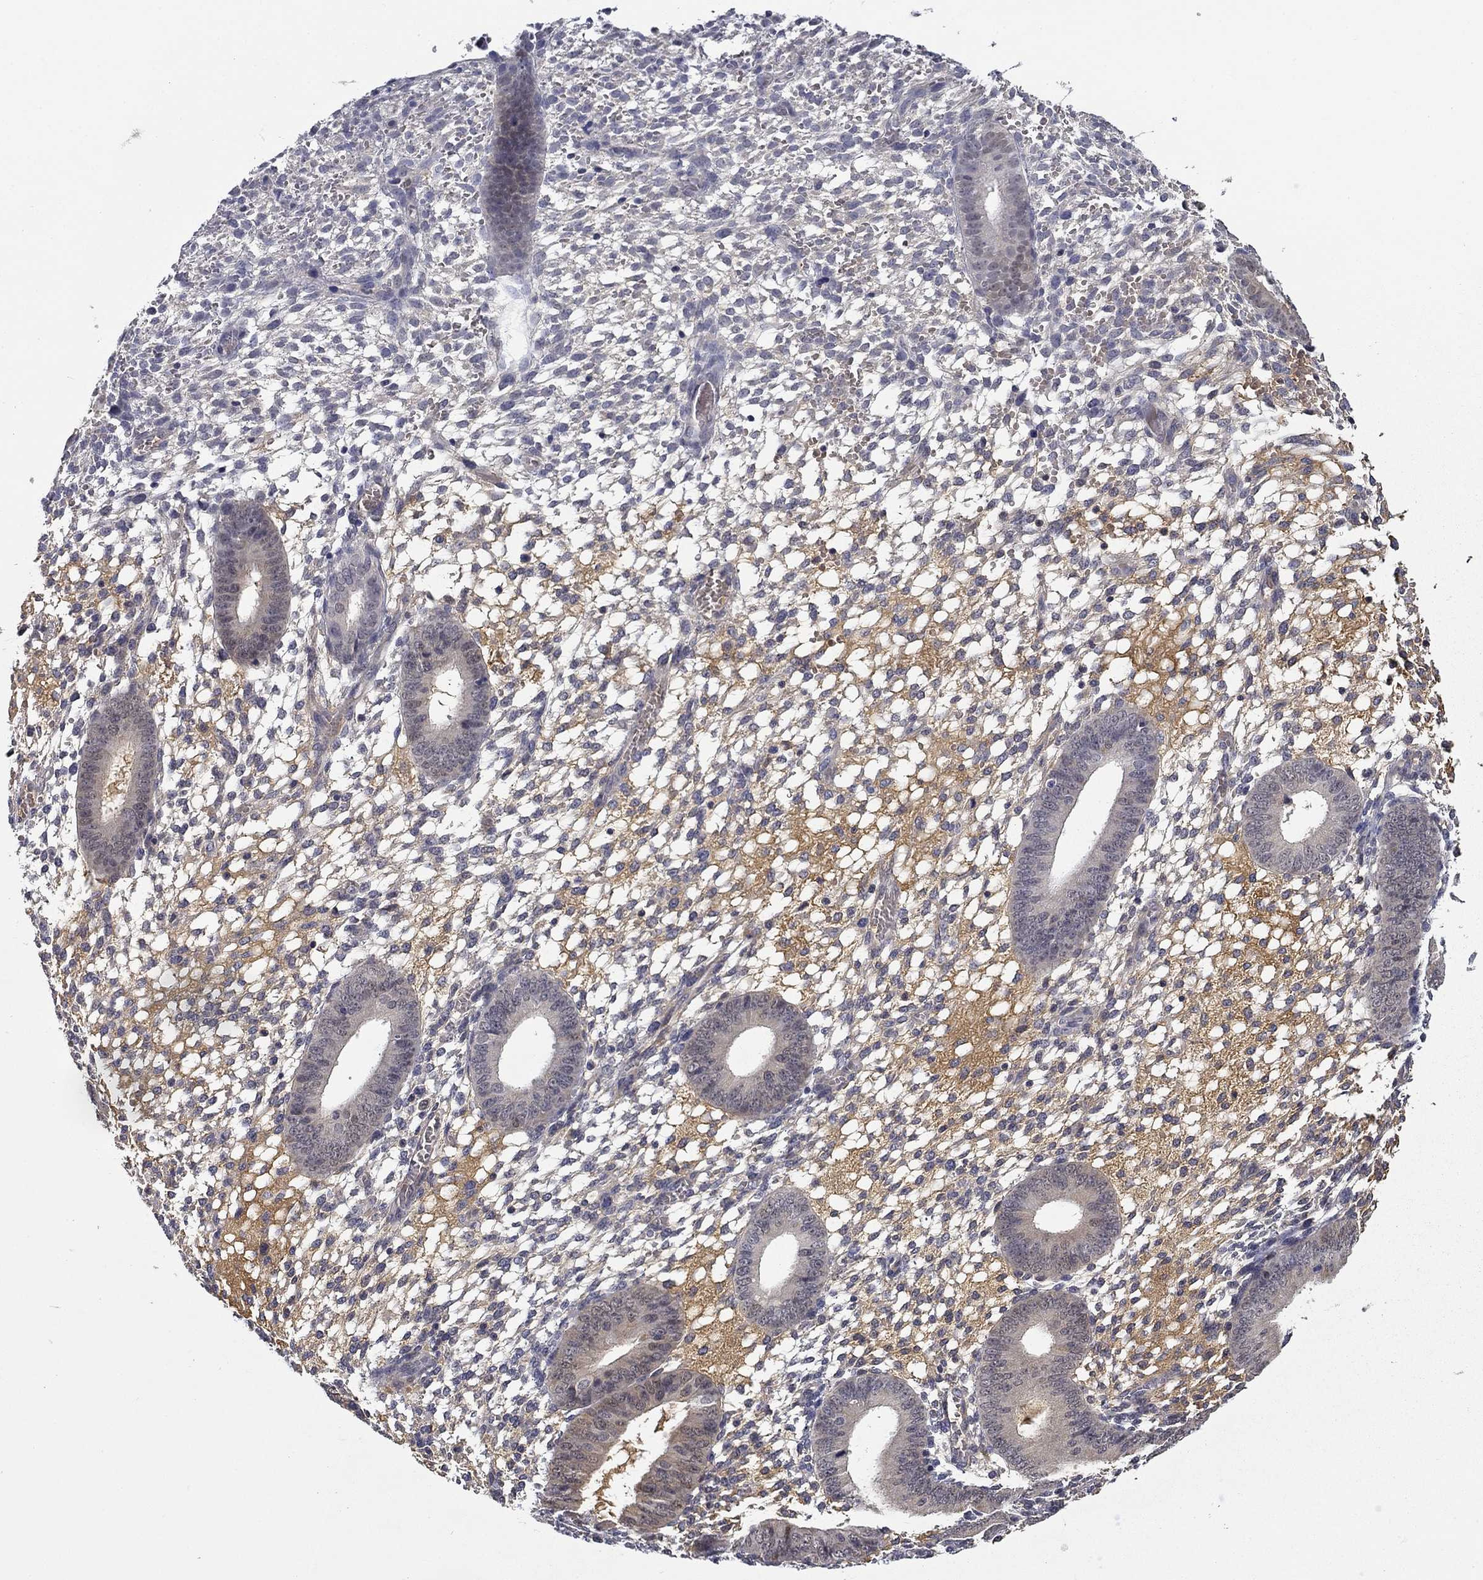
{"staining": {"intensity": "negative", "quantity": "none", "location": "none"}, "tissue": "endometrium", "cell_type": "Cells in endometrial stroma", "image_type": "normal", "snomed": [{"axis": "morphology", "description": "Normal tissue, NOS"}, {"axis": "topography", "description": "Endometrium"}], "caption": "Immunohistochemical staining of normal endometrium demonstrates no significant positivity in cells in endometrial stroma.", "gene": "DDTL", "patient": {"sex": "female", "age": 39}}